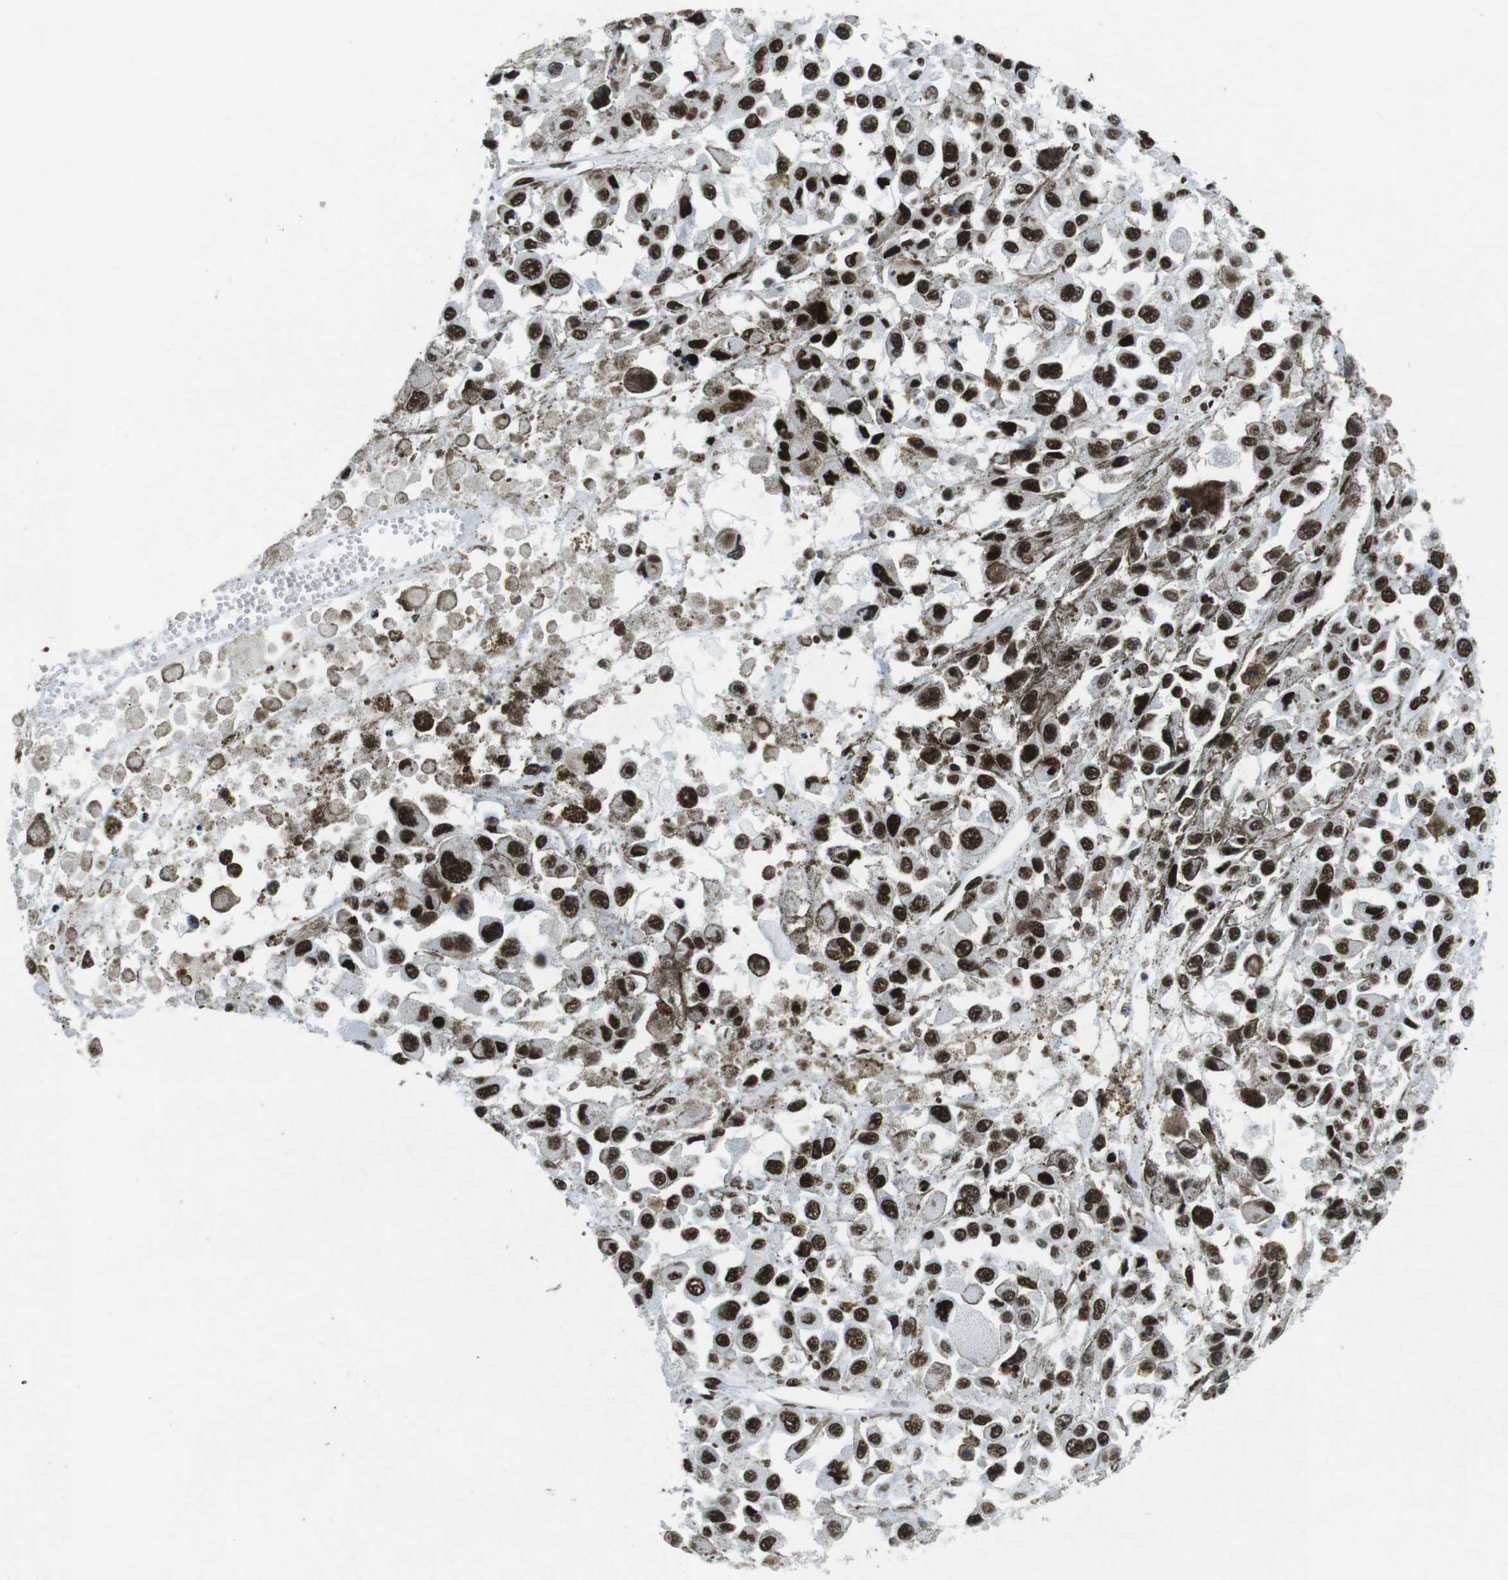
{"staining": {"intensity": "strong", "quantity": ">75%", "location": "nuclear"}, "tissue": "melanoma", "cell_type": "Tumor cells", "image_type": "cancer", "snomed": [{"axis": "morphology", "description": "Malignant melanoma, Metastatic site"}, {"axis": "topography", "description": "Lymph node"}], "caption": "A micrograph showing strong nuclear positivity in approximately >75% of tumor cells in malignant melanoma (metastatic site), as visualized by brown immunohistochemical staining.", "gene": "CITED2", "patient": {"sex": "male", "age": 59}}